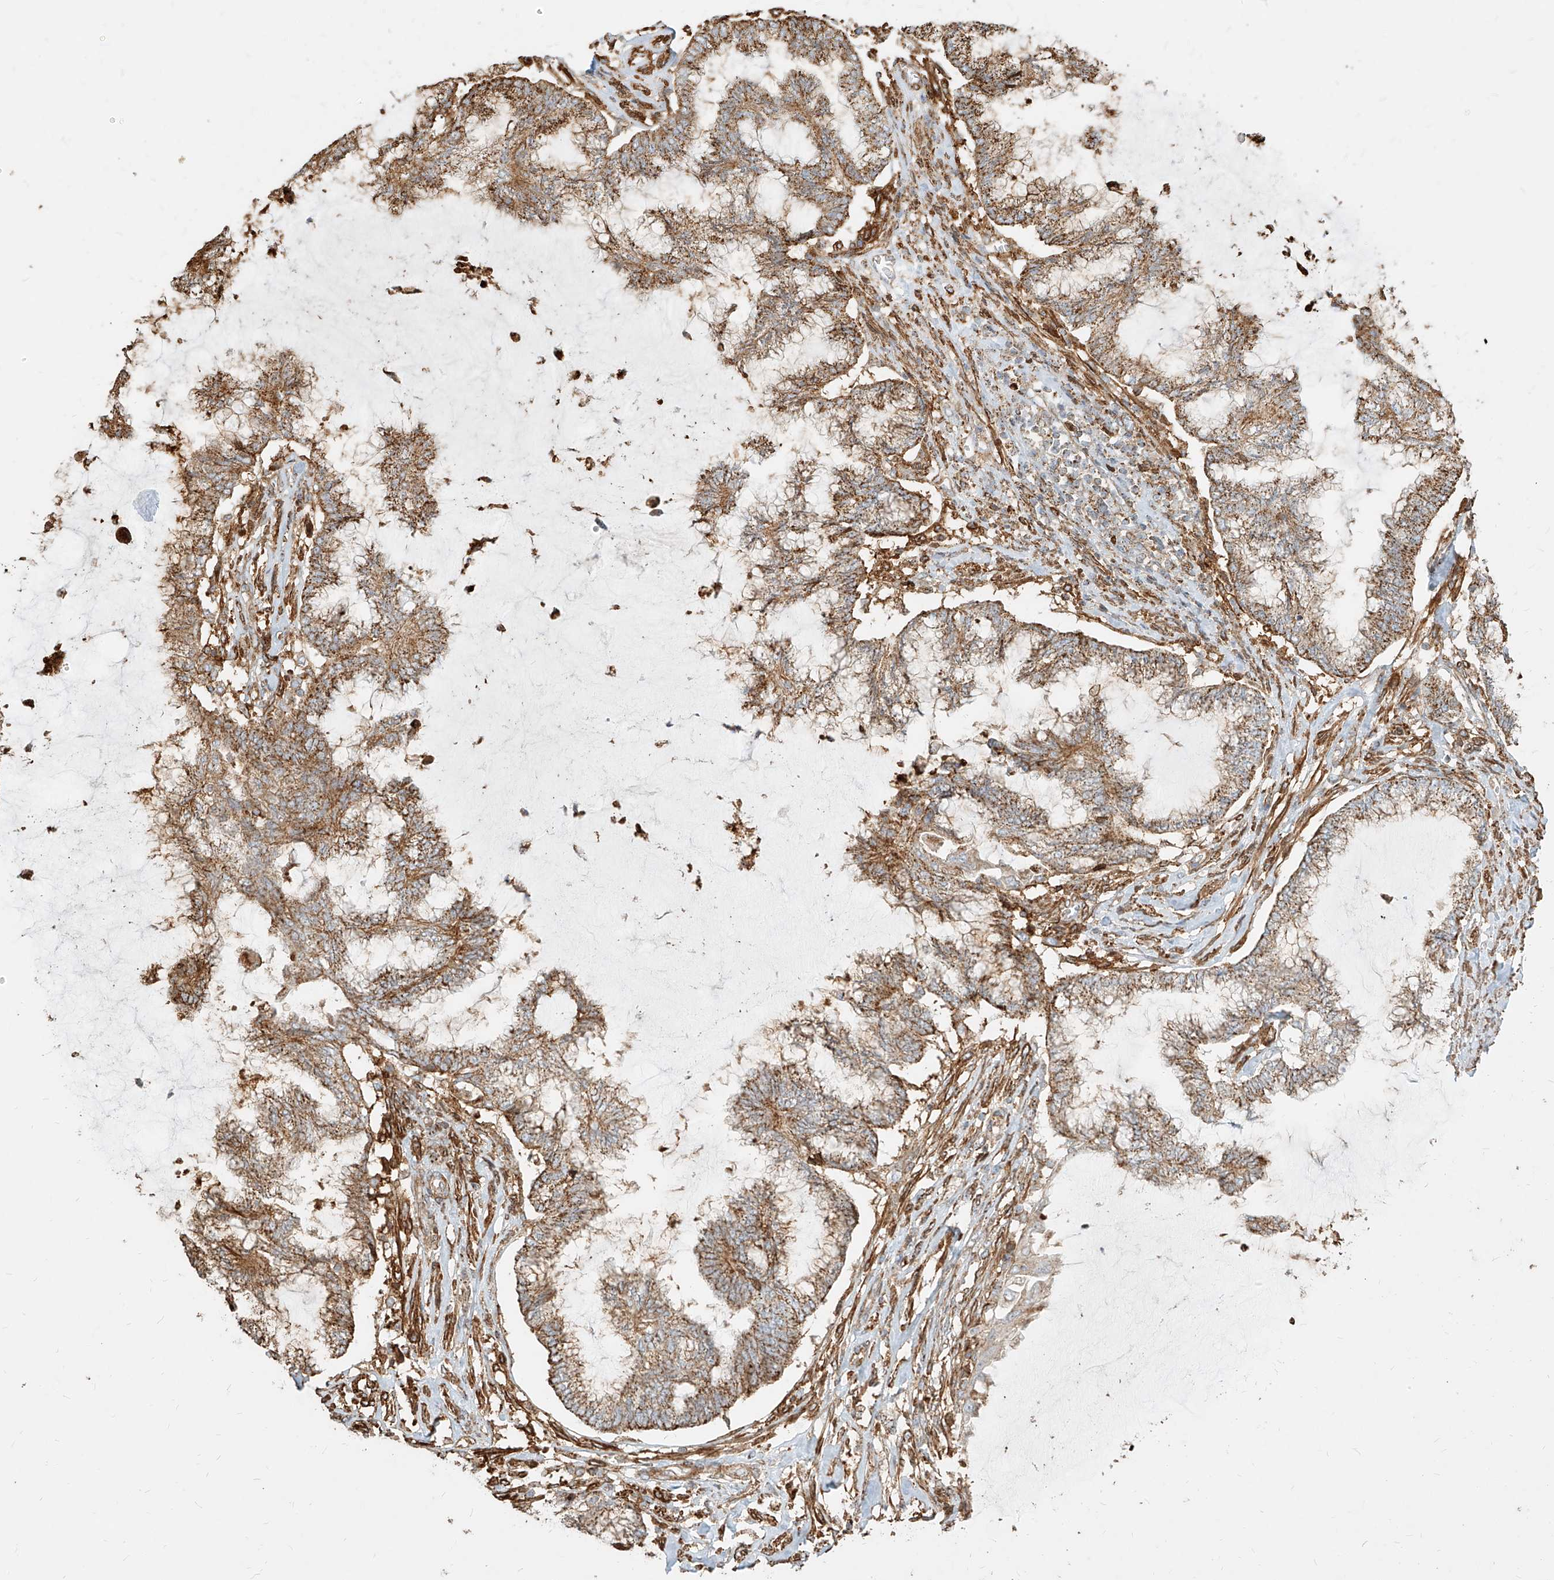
{"staining": {"intensity": "moderate", "quantity": ">75%", "location": "cytoplasmic/membranous"}, "tissue": "endometrial cancer", "cell_type": "Tumor cells", "image_type": "cancer", "snomed": [{"axis": "morphology", "description": "Adenocarcinoma, NOS"}, {"axis": "topography", "description": "Endometrium"}], "caption": "IHC image of endometrial cancer (adenocarcinoma) stained for a protein (brown), which displays medium levels of moderate cytoplasmic/membranous expression in approximately >75% of tumor cells.", "gene": "MTX2", "patient": {"sex": "female", "age": 86}}